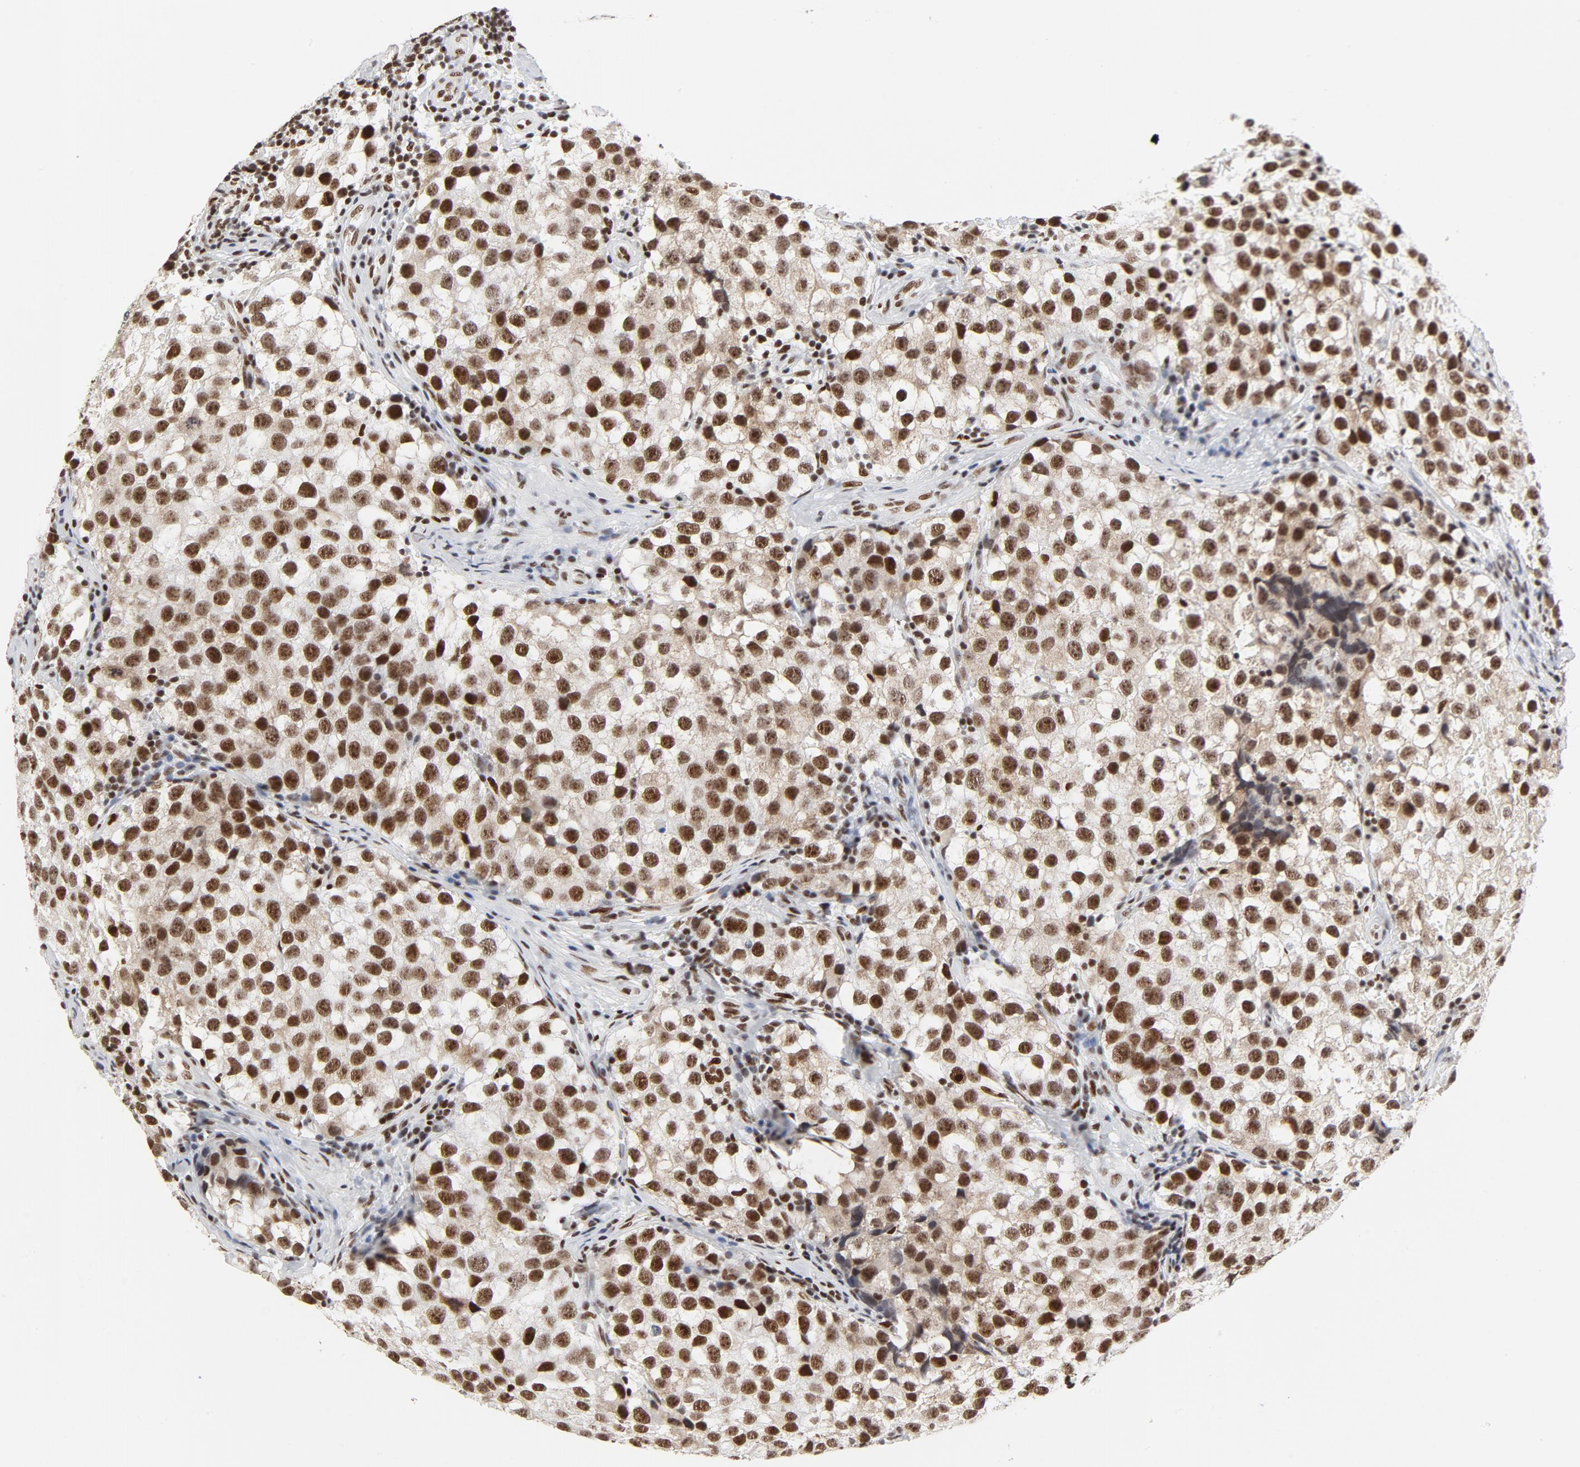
{"staining": {"intensity": "strong", "quantity": ">75%", "location": "nuclear"}, "tissue": "testis cancer", "cell_type": "Tumor cells", "image_type": "cancer", "snomed": [{"axis": "morphology", "description": "Seminoma, NOS"}, {"axis": "topography", "description": "Testis"}], "caption": "High-power microscopy captured an immunohistochemistry (IHC) micrograph of seminoma (testis), revealing strong nuclear expression in approximately >75% of tumor cells. The staining is performed using DAB (3,3'-diaminobenzidine) brown chromogen to label protein expression. The nuclei are counter-stained blue using hematoxylin.", "gene": "GTF2H1", "patient": {"sex": "male", "age": 39}}